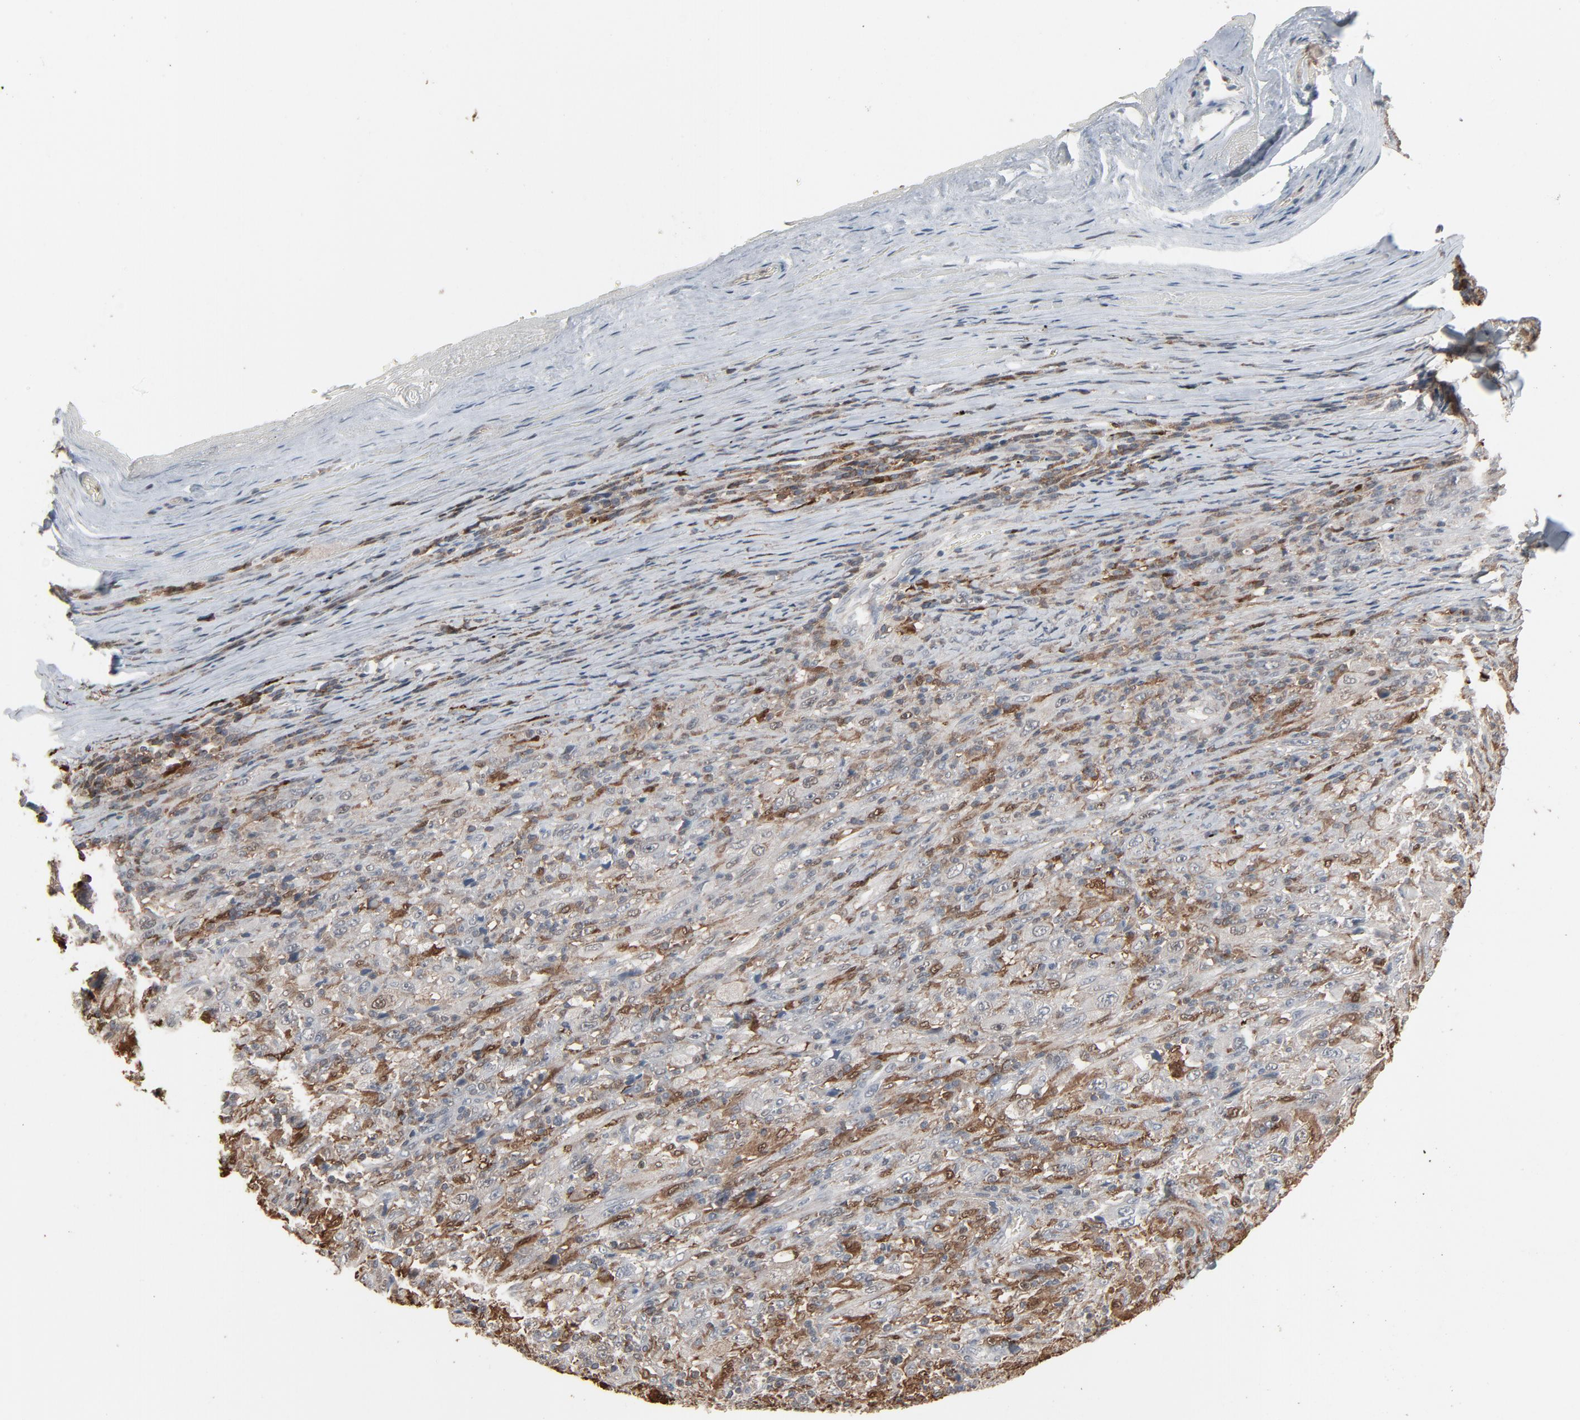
{"staining": {"intensity": "moderate", "quantity": "25%-75%", "location": "cytoplasmic/membranous,nuclear"}, "tissue": "melanoma", "cell_type": "Tumor cells", "image_type": "cancer", "snomed": [{"axis": "morphology", "description": "Malignant melanoma, Metastatic site"}, {"axis": "topography", "description": "Skin"}], "caption": "IHC of human melanoma displays medium levels of moderate cytoplasmic/membranous and nuclear staining in approximately 25%-75% of tumor cells.", "gene": "DOCK8", "patient": {"sex": "female", "age": 56}}